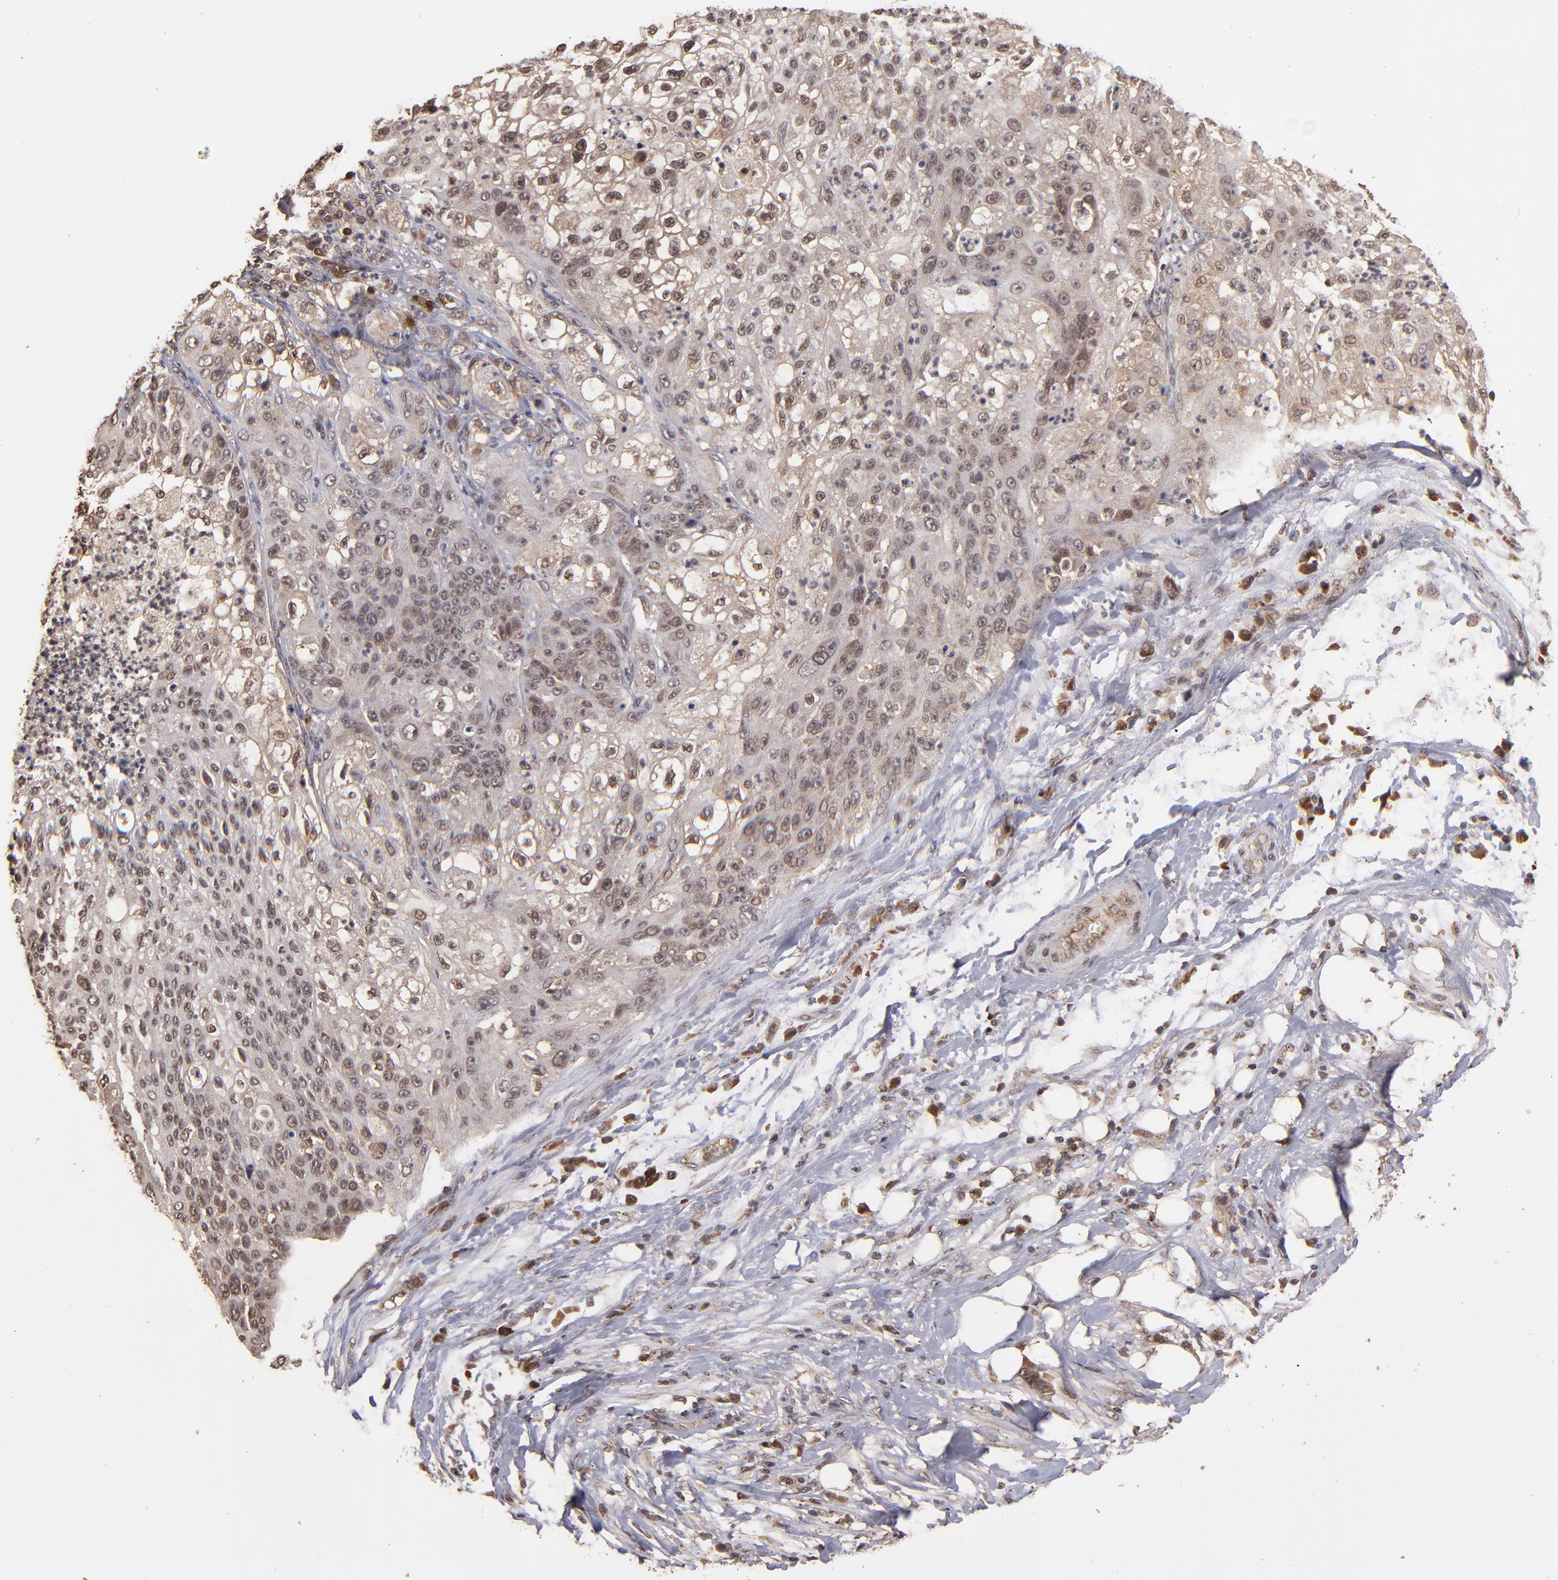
{"staining": {"intensity": "weak", "quantity": "<25%", "location": "cytoplasmic/membranous"}, "tissue": "lung cancer", "cell_type": "Tumor cells", "image_type": "cancer", "snomed": [{"axis": "morphology", "description": "Inflammation, NOS"}, {"axis": "morphology", "description": "Squamous cell carcinoma, NOS"}, {"axis": "topography", "description": "Lymph node"}, {"axis": "topography", "description": "Soft tissue"}, {"axis": "topography", "description": "Lung"}], "caption": "IHC histopathology image of human lung cancer stained for a protein (brown), which exhibits no positivity in tumor cells.", "gene": "NFE2L2", "patient": {"sex": "male", "age": 66}}